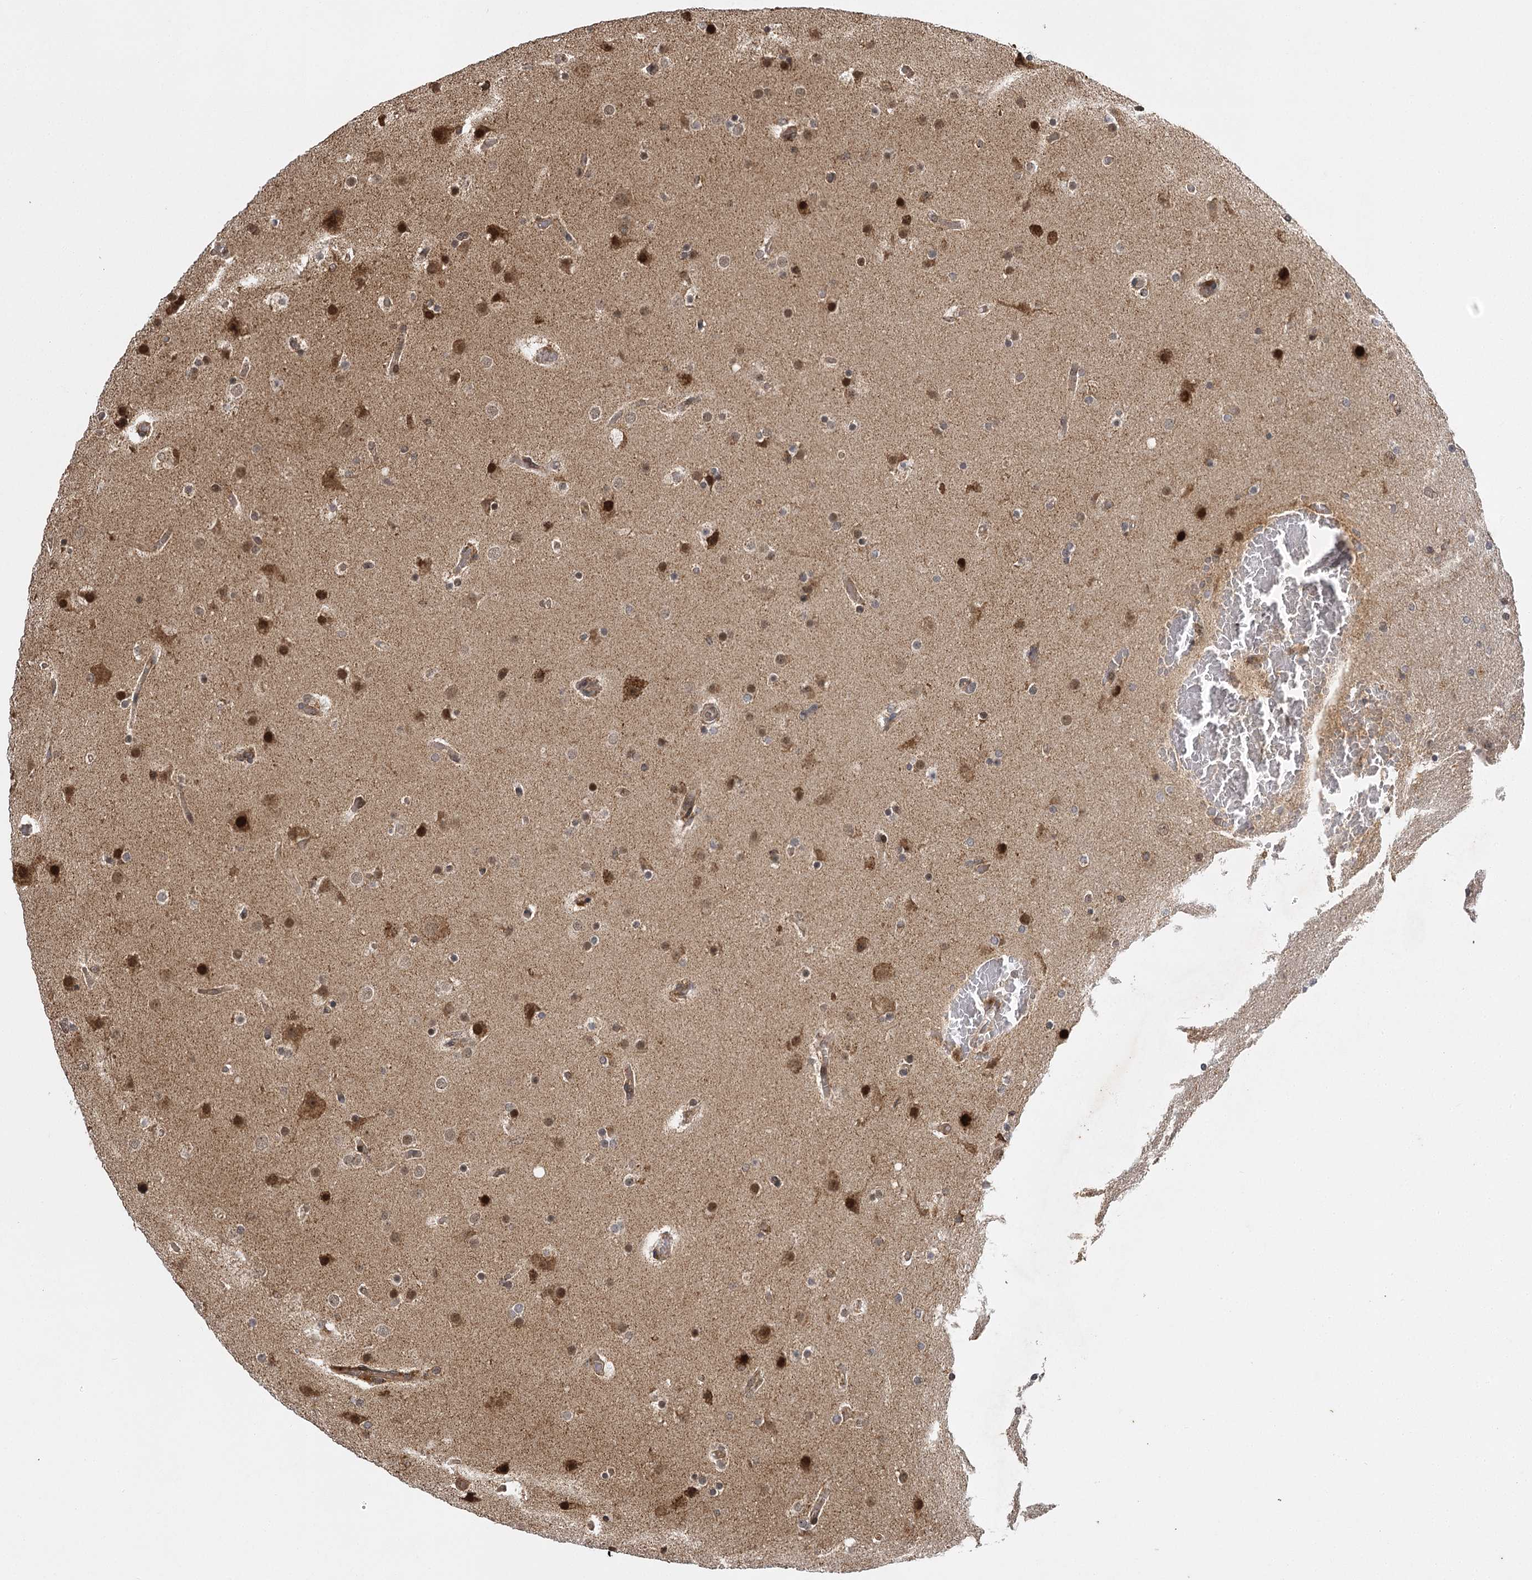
{"staining": {"intensity": "strong", "quantity": "<25%", "location": "nuclear"}, "tissue": "glioma", "cell_type": "Tumor cells", "image_type": "cancer", "snomed": [{"axis": "morphology", "description": "Glioma, malignant, High grade"}, {"axis": "topography", "description": "Cerebral cortex"}], "caption": "DAB immunohistochemical staining of human malignant glioma (high-grade) demonstrates strong nuclear protein expression in about <25% of tumor cells. (DAB (3,3'-diaminobenzidine) IHC with brightfield microscopy, high magnification).", "gene": "IL11RA", "patient": {"sex": "female", "age": 36}}